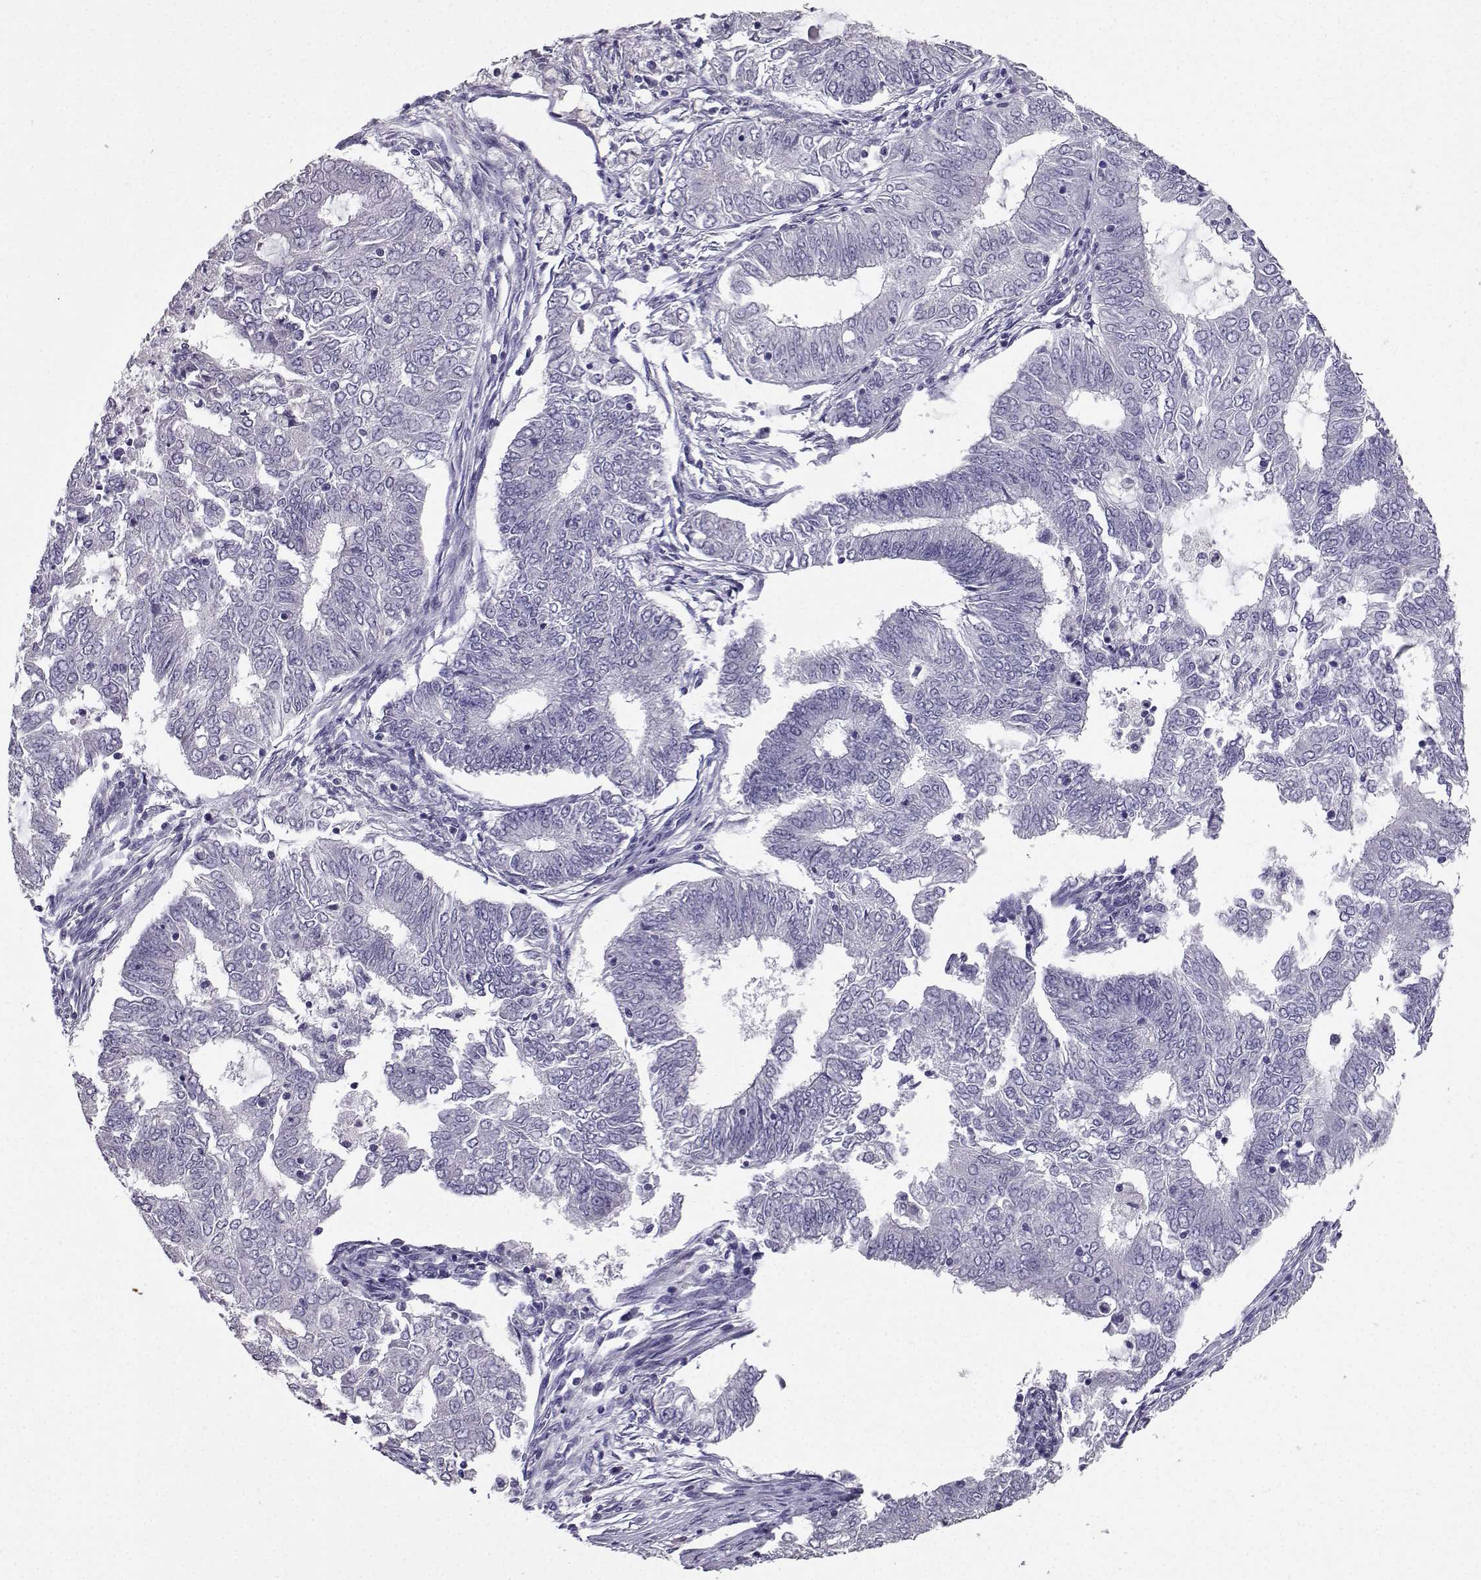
{"staining": {"intensity": "negative", "quantity": "none", "location": "none"}, "tissue": "endometrial cancer", "cell_type": "Tumor cells", "image_type": "cancer", "snomed": [{"axis": "morphology", "description": "Adenocarcinoma, NOS"}, {"axis": "topography", "description": "Endometrium"}], "caption": "Endometrial cancer stained for a protein using IHC displays no positivity tumor cells.", "gene": "SPAG11B", "patient": {"sex": "female", "age": 62}}